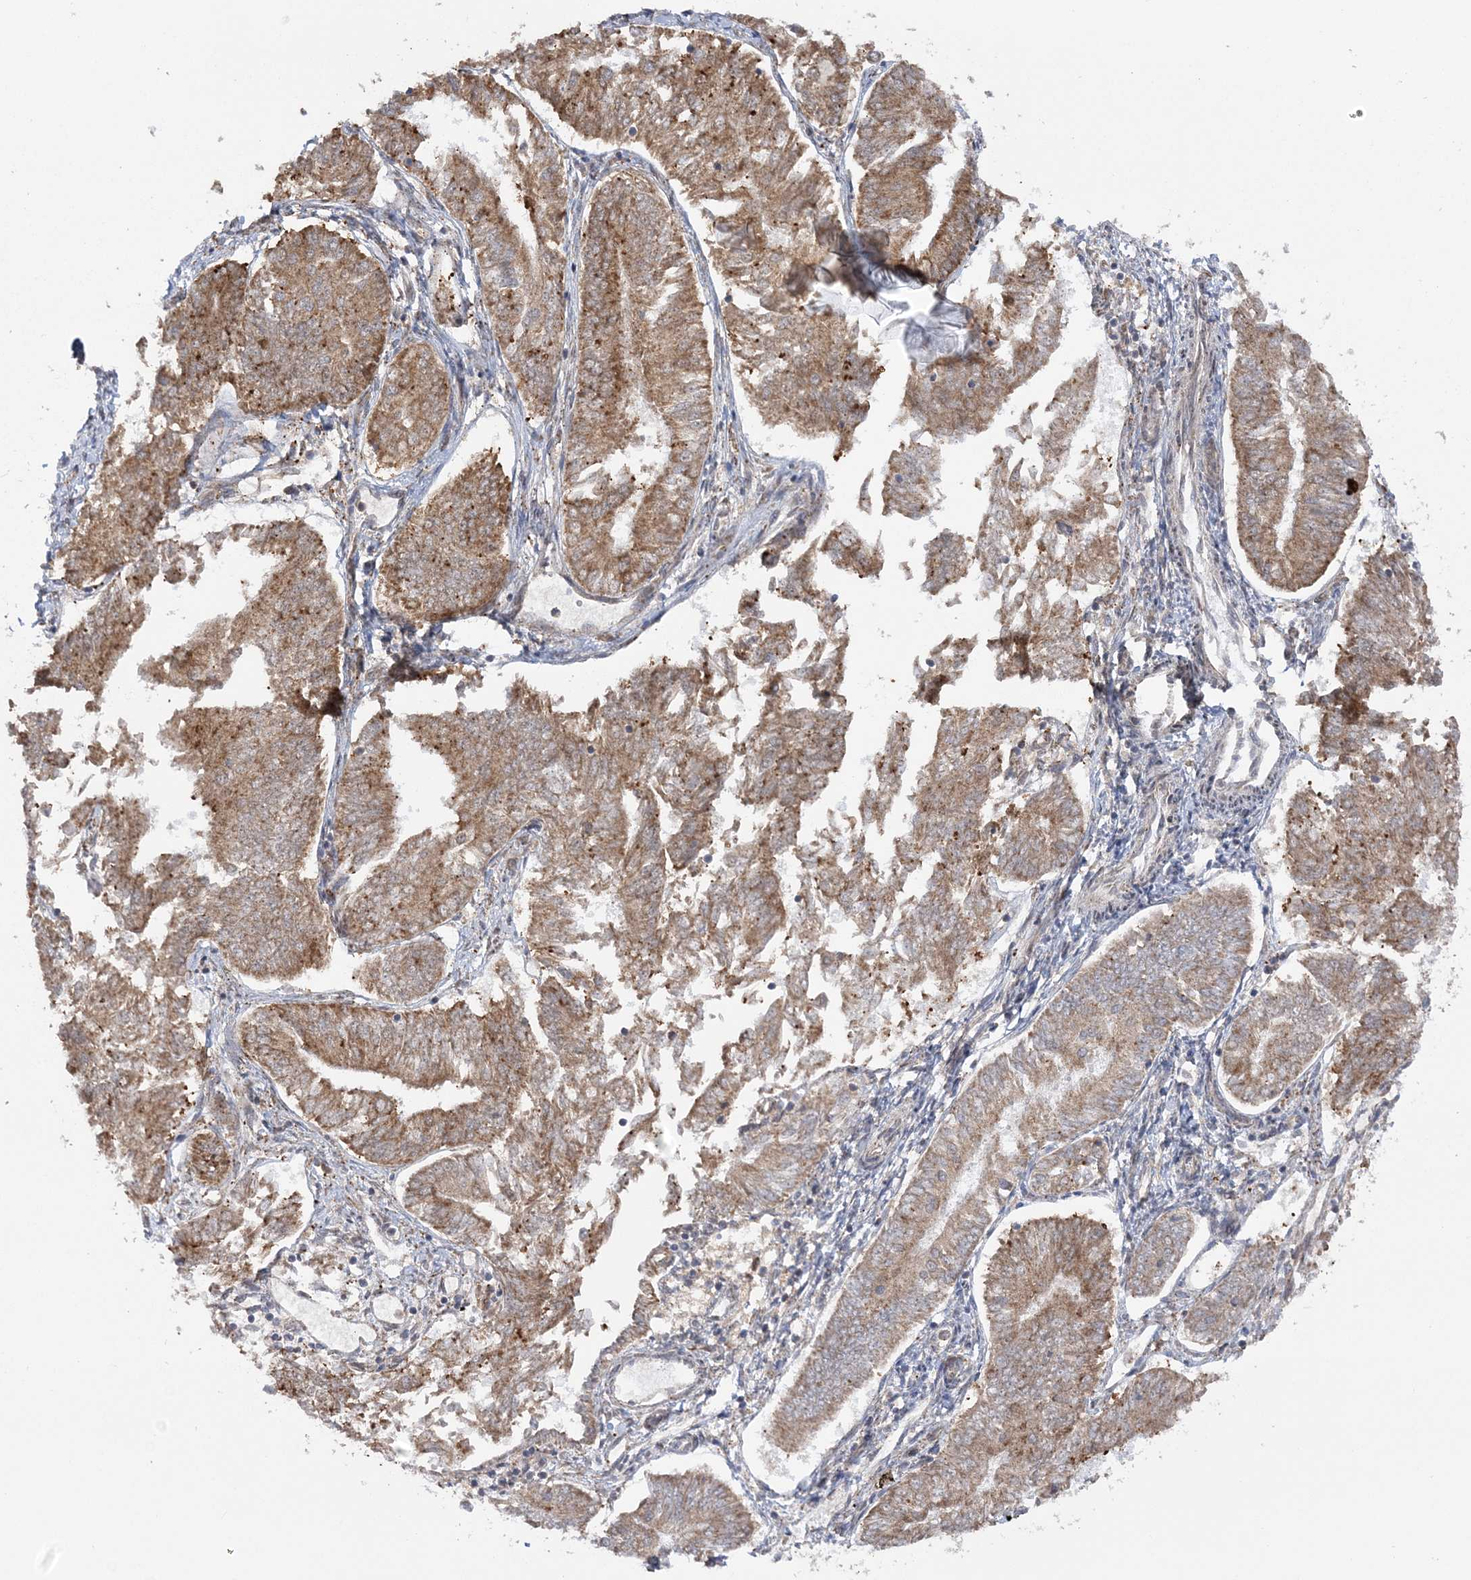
{"staining": {"intensity": "moderate", "quantity": ">75%", "location": "cytoplasmic/membranous"}, "tissue": "endometrial cancer", "cell_type": "Tumor cells", "image_type": "cancer", "snomed": [{"axis": "morphology", "description": "Adenocarcinoma, NOS"}, {"axis": "topography", "description": "Endometrium"}], "caption": "Tumor cells display moderate cytoplasmic/membranous expression in approximately >75% of cells in endometrial cancer.", "gene": "MRPL47", "patient": {"sex": "female", "age": 58}}